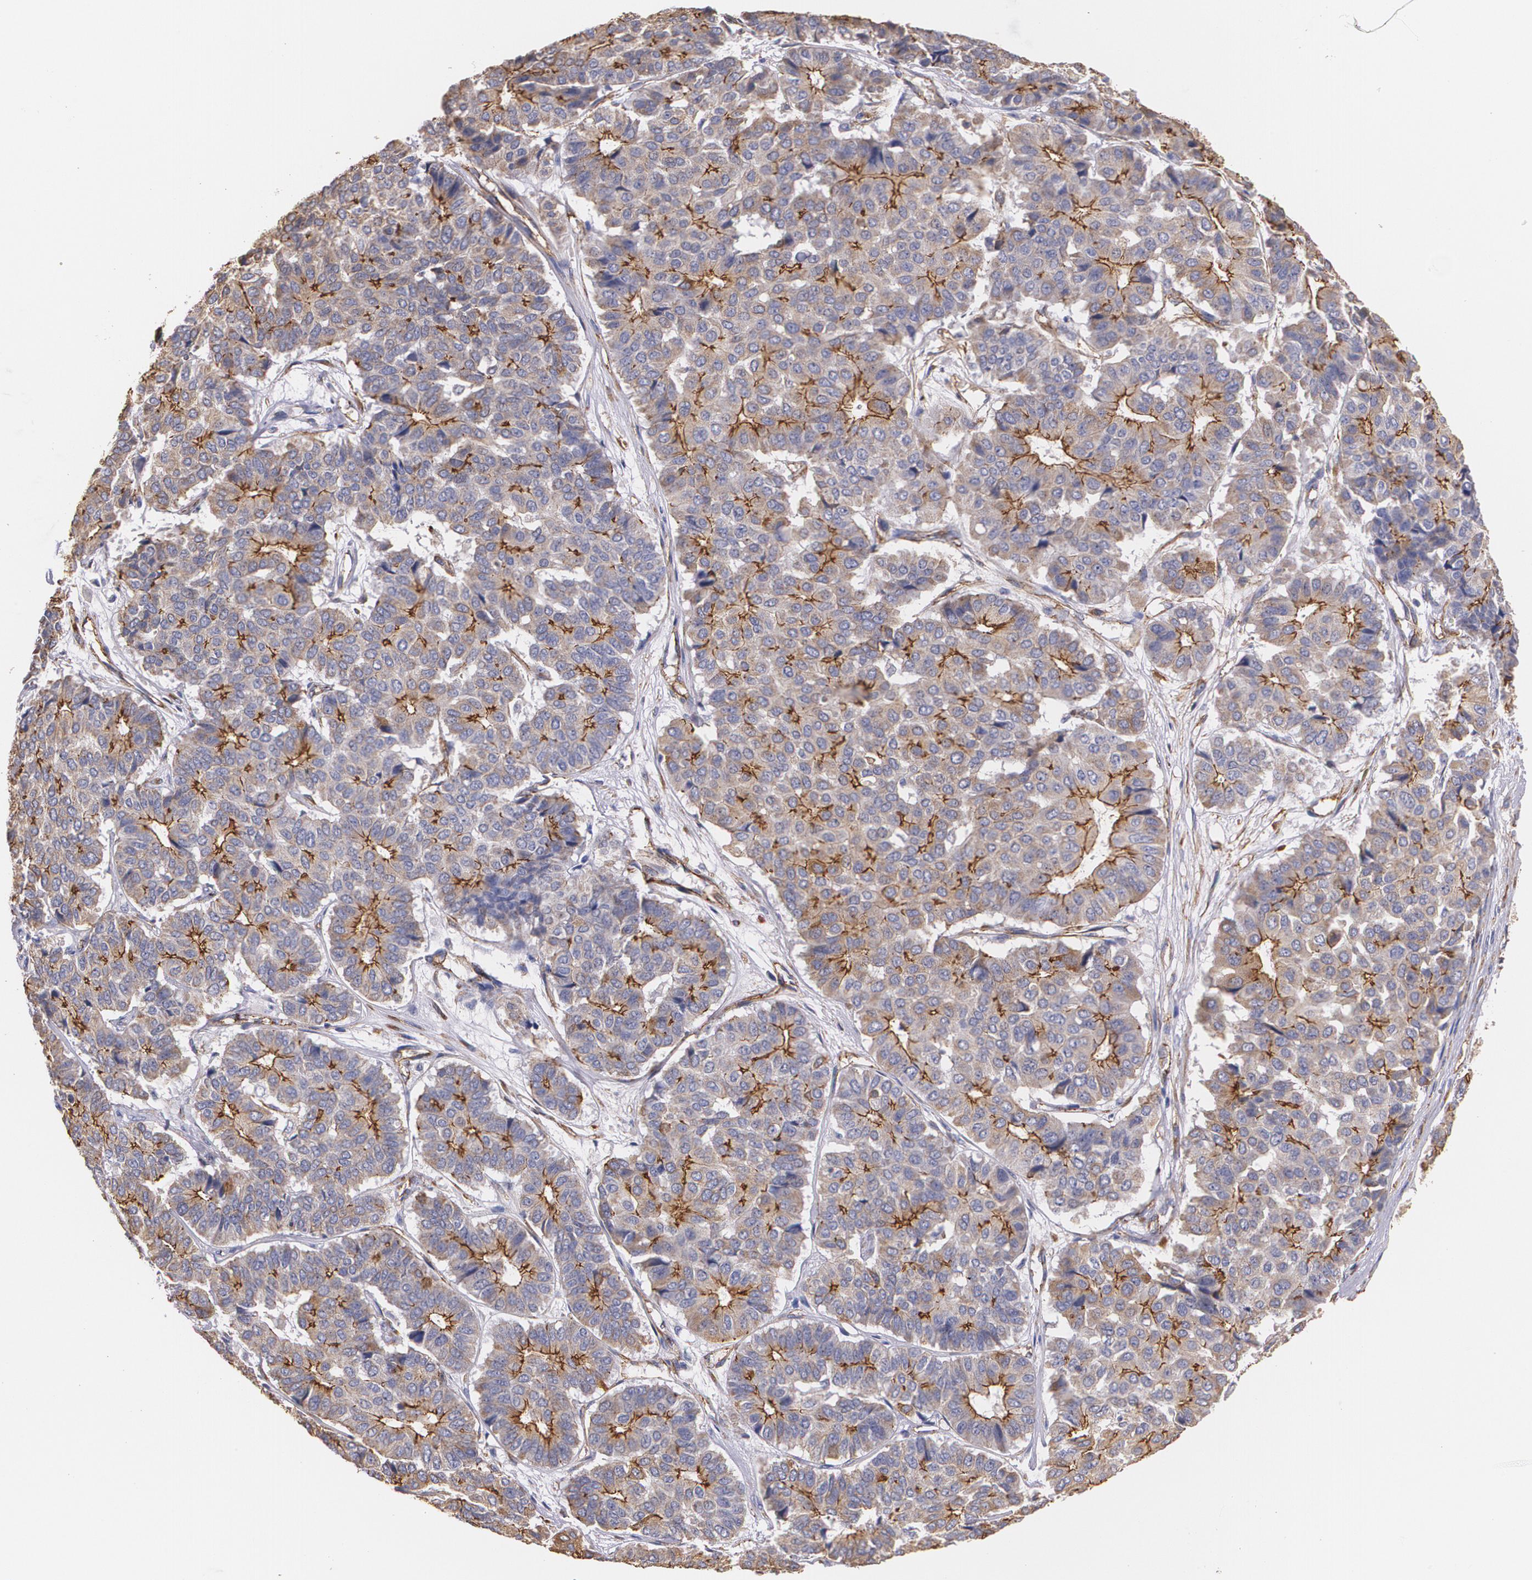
{"staining": {"intensity": "moderate", "quantity": ">75%", "location": "cytoplasmic/membranous"}, "tissue": "pancreatic cancer", "cell_type": "Tumor cells", "image_type": "cancer", "snomed": [{"axis": "morphology", "description": "Adenocarcinoma, NOS"}, {"axis": "topography", "description": "Pancreas"}], "caption": "Tumor cells exhibit medium levels of moderate cytoplasmic/membranous expression in about >75% of cells in pancreatic cancer (adenocarcinoma). (Stains: DAB (3,3'-diaminobenzidine) in brown, nuclei in blue, Microscopy: brightfield microscopy at high magnification).", "gene": "TJP1", "patient": {"sex": "male", "age": 50}}